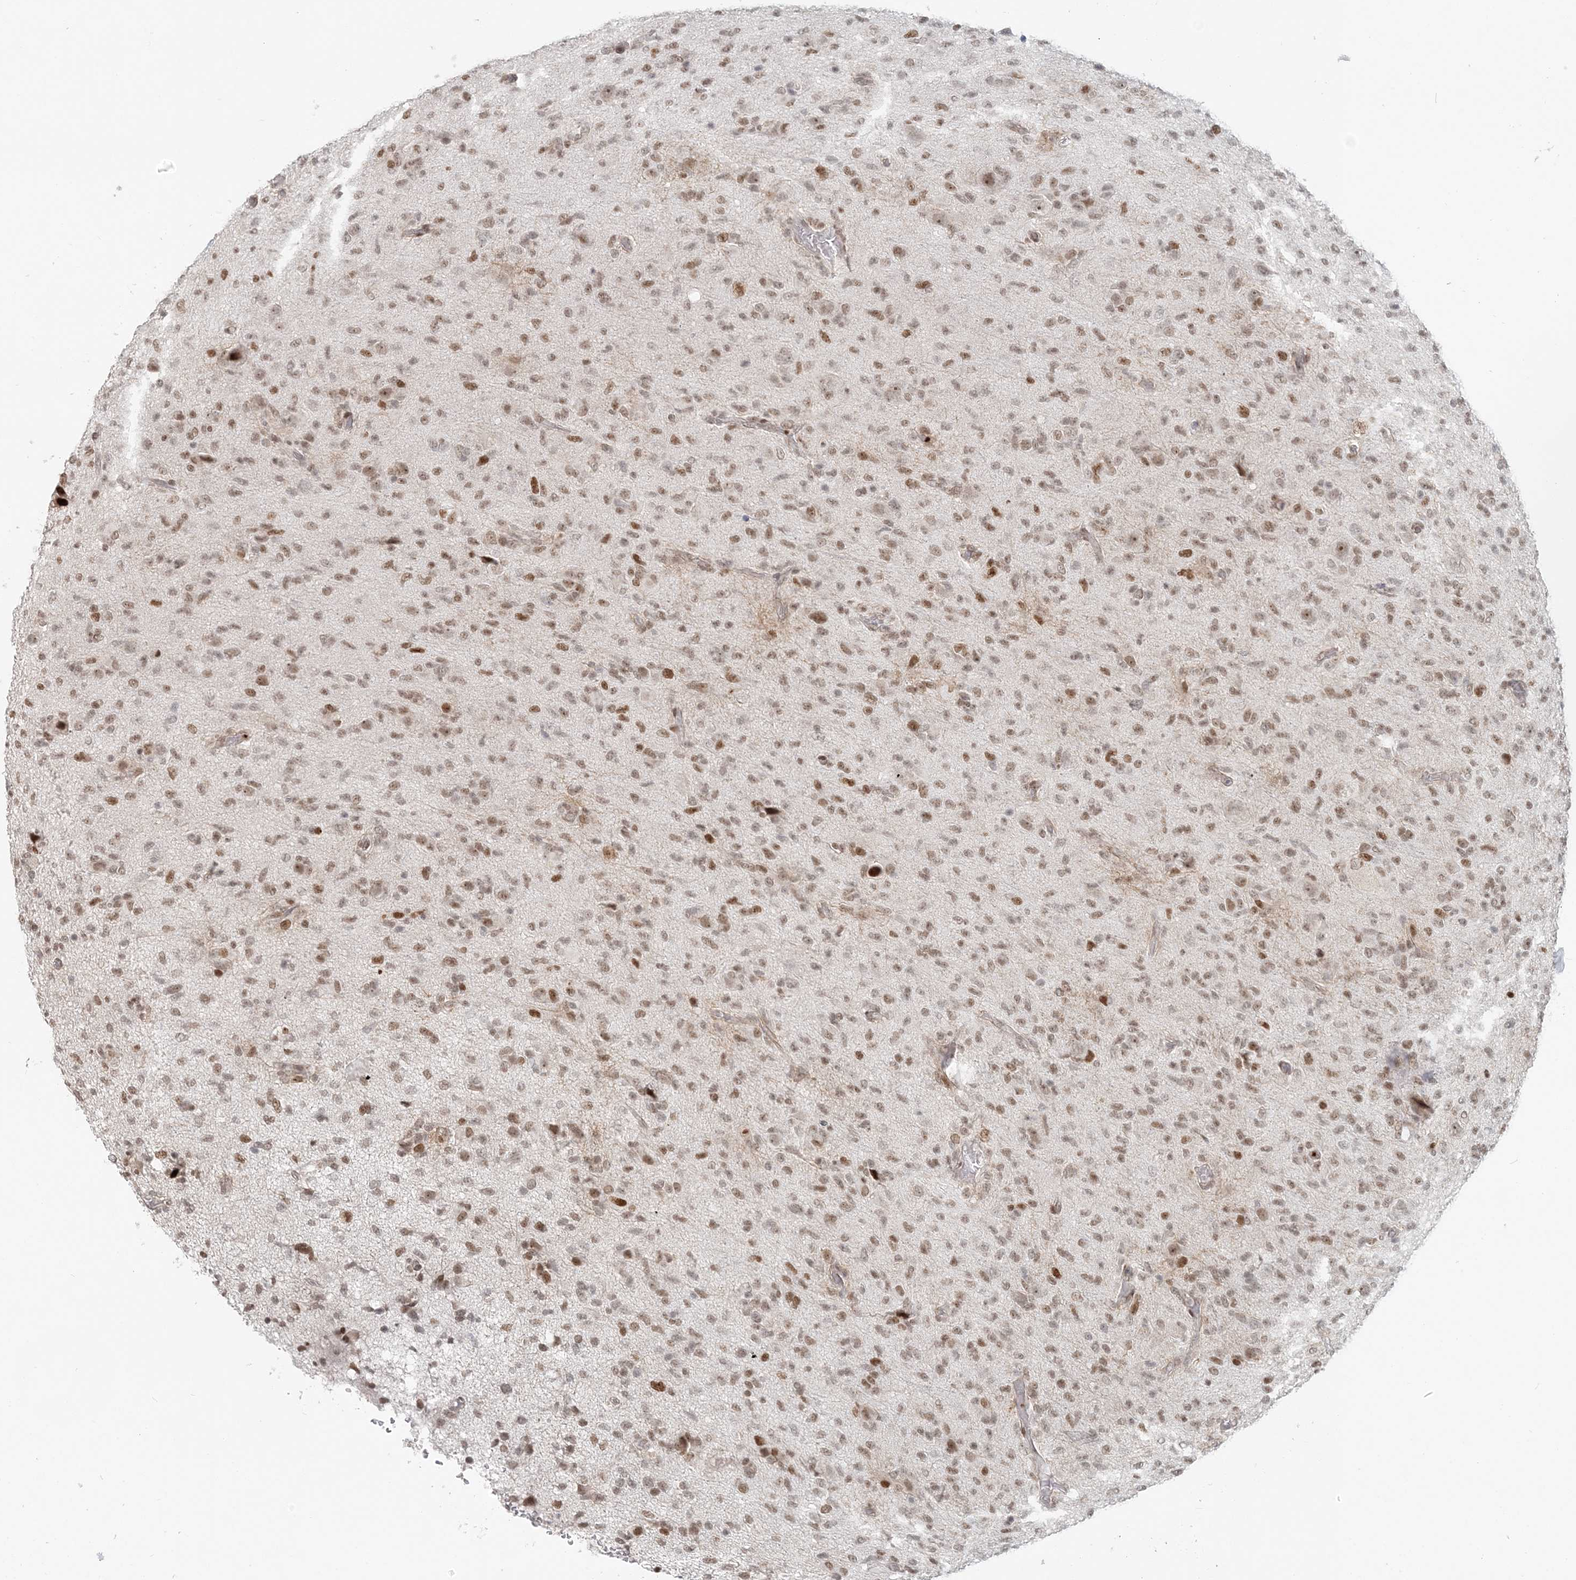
{"staining": {"intensity": "moderate", "quantity": ">75%", "location": "nuclear"}, "tissue": "glioma", "cell_type": "Tumor cells", "image_type": "cancer", "snomed": [{"axis": "morphology", "description": "Glioma, malignant, High grade"}, {"axis": "topography", "description": "Brain"}], "caption": "Immunohistochemical staining of glioma reveals medium levels of moderate nuclear staining in about >75% of tumor cells.", "gene": "BAZ1B", "patient": {"sex": "female", "age": 57}}